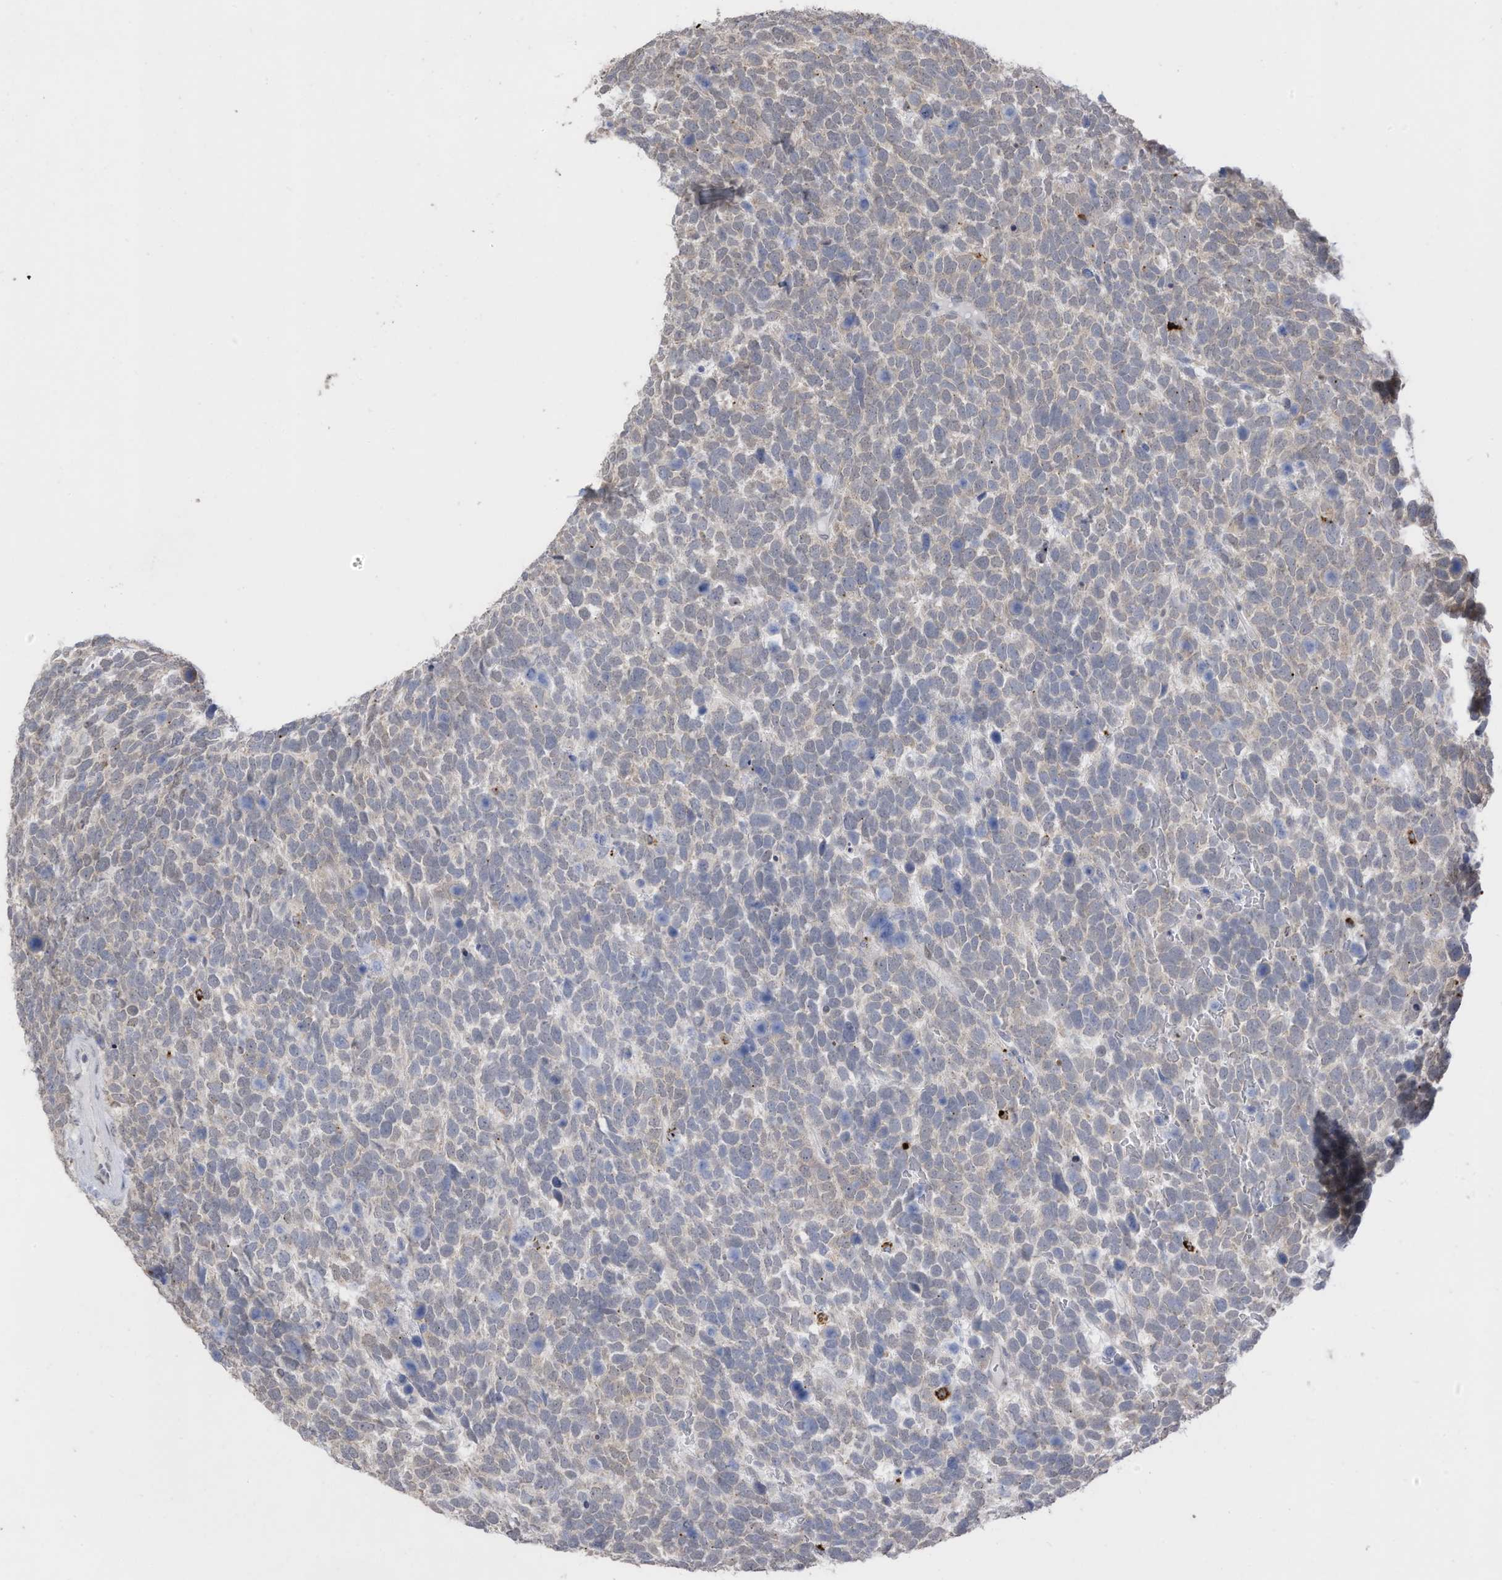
{"staining": {"intensity": "negative", "quantity": "none", "location": "none"}, "tissue": "urothelial cancer", "cell_type": "Tumor cells", "image_type": "cancer", "snomed": [{"axis": "morphology", "description": "Urothelial carcinoma, High grade"}, {"axis": "topography", "description": "Urinary bladder"}], "caption": "There is no significant staining in tumor cells of urothelial cancer.", "gene": "RABL3", "patient": {"sex": "female", "age": 82}}